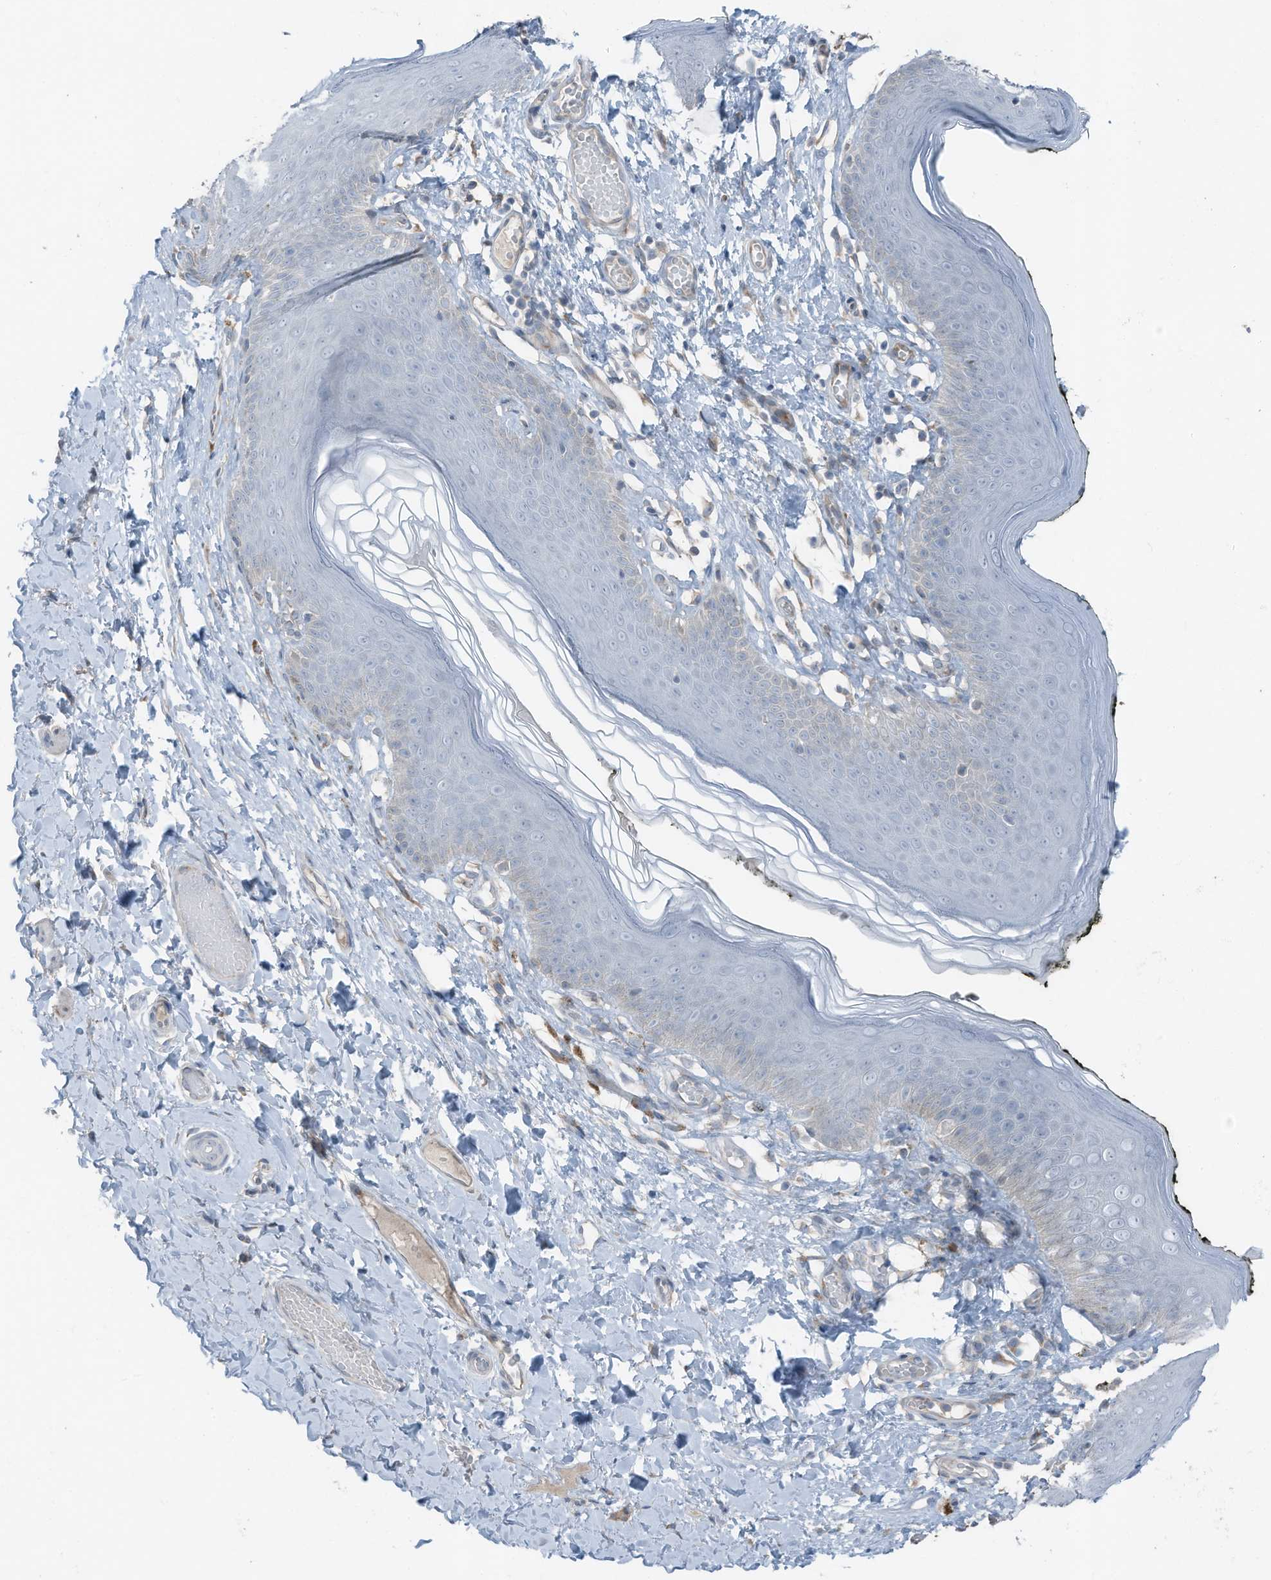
{"staining": {"intensity": "negative", "quantity": "none", "location": "none"}, "tissue": "skin", "cell_type": "Epidermal cells", "image_type": "normal", "snomed": [{"axis": "morphology", "description": "Normal tissue, NOS"}, {"axis": "morphology", "description": "Inflammation, NOS"}, {"axis": "topography", "description": "Vulva"}], "caption": "IHC histopathology image of benign human skin stained for a protein (brown), which demonstrates no staining in epidermal cells.", "gene": "ARHGEF33", "patient": {"sex": "female", "age": 84}}